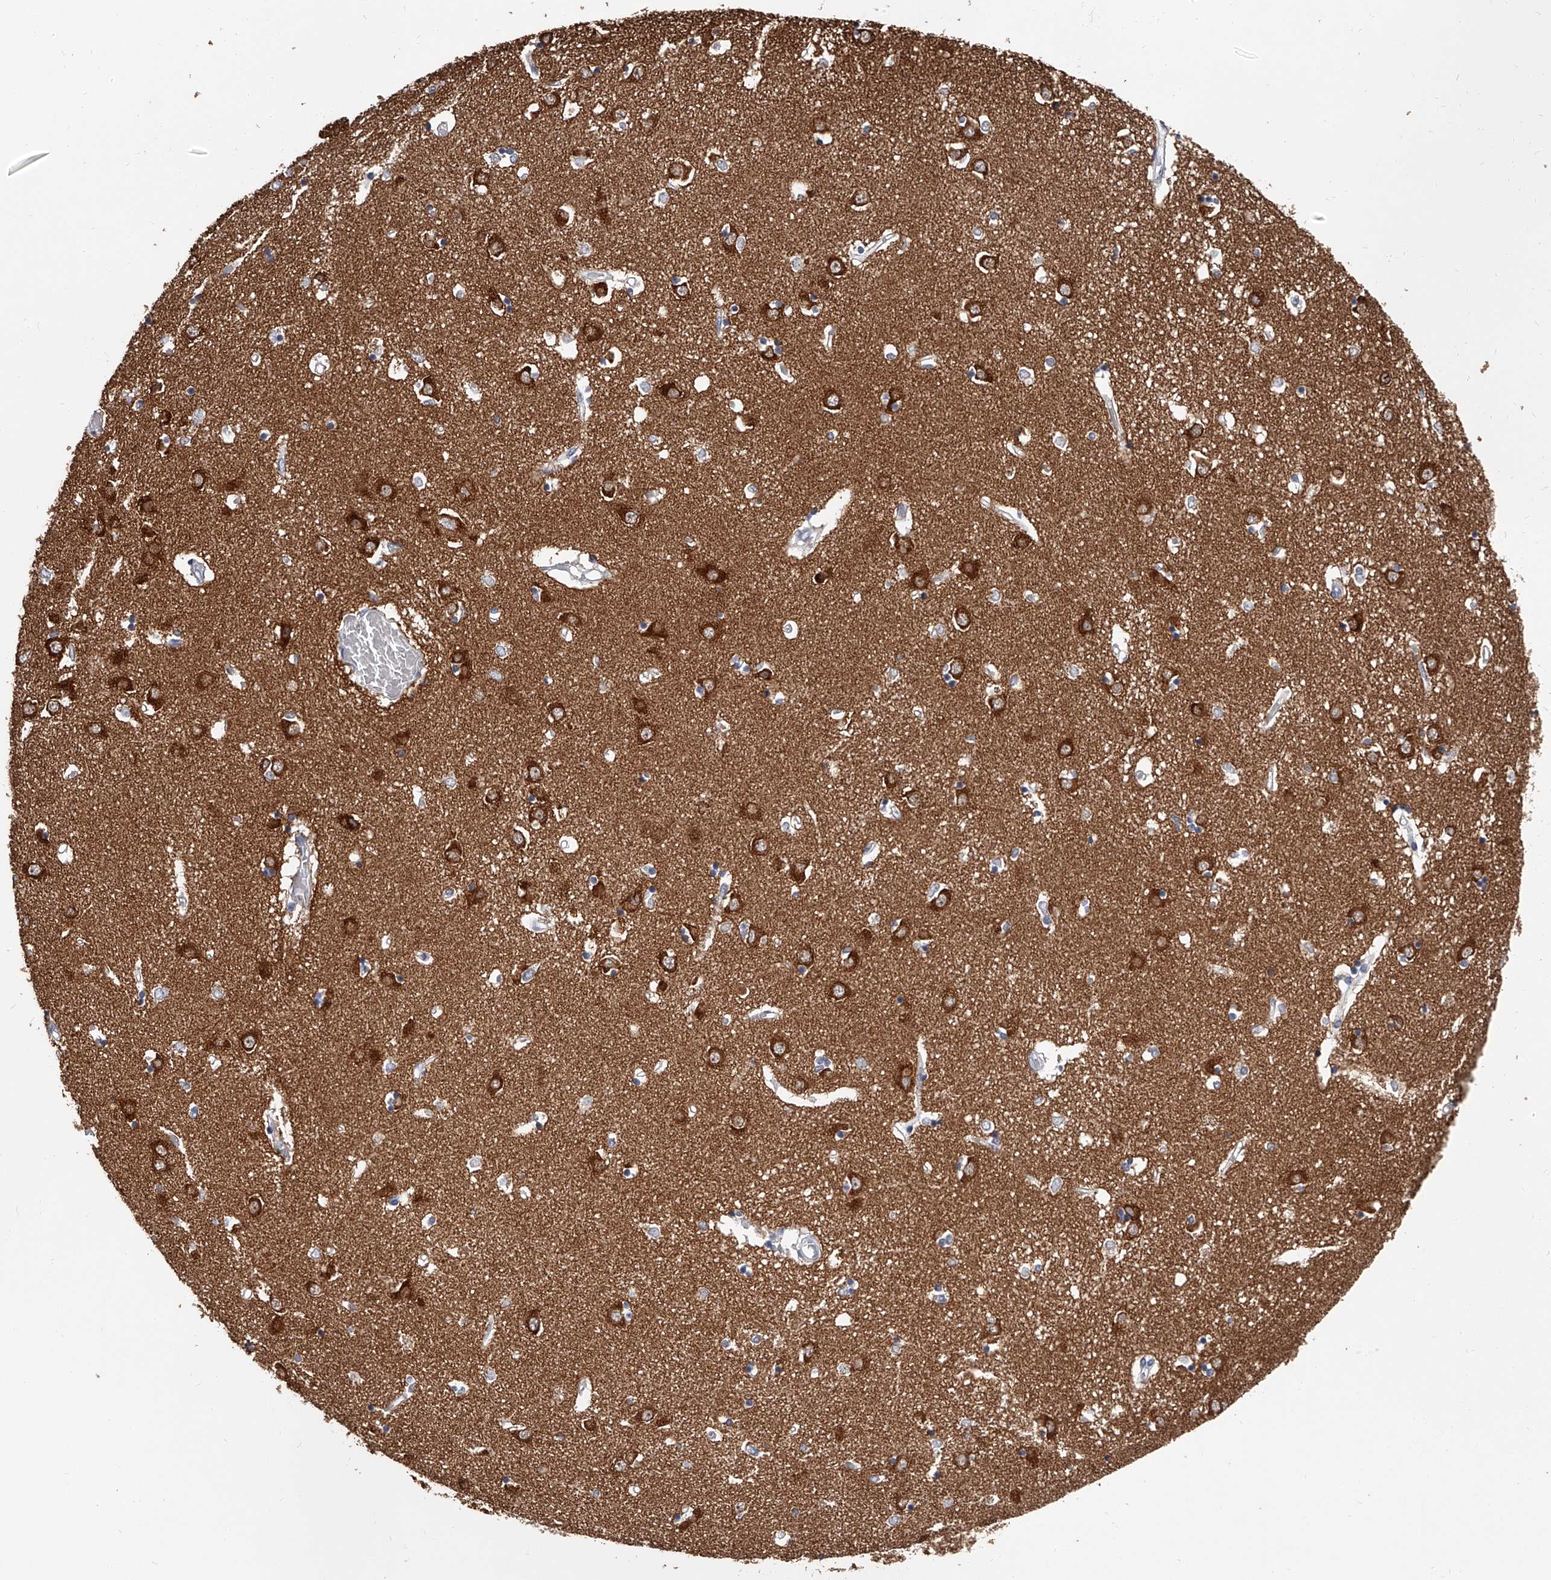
{"staining": {"intensity": "weak", "quantity": "25%-75%", "location": "cytoplasmic/membranous"}, "tissue": "caudate", "cell_type": "Glial cells", "image_type": "normal", "snomed": [{"axis": "morphology", "description": "Normal tissue, NOS"}, {"axis": "topography", "description": "Lateral ventricle wall"}], "caption": "This photomicrograph displays immunohistochemistry (IHC) staining of unremarkable caudate, with low weak cytoplasmic/membranous positivity in approximately 25%-75% of glial cells.", "gene": "PACSIN1", "patient": {"sex": "male", "age": 45}}